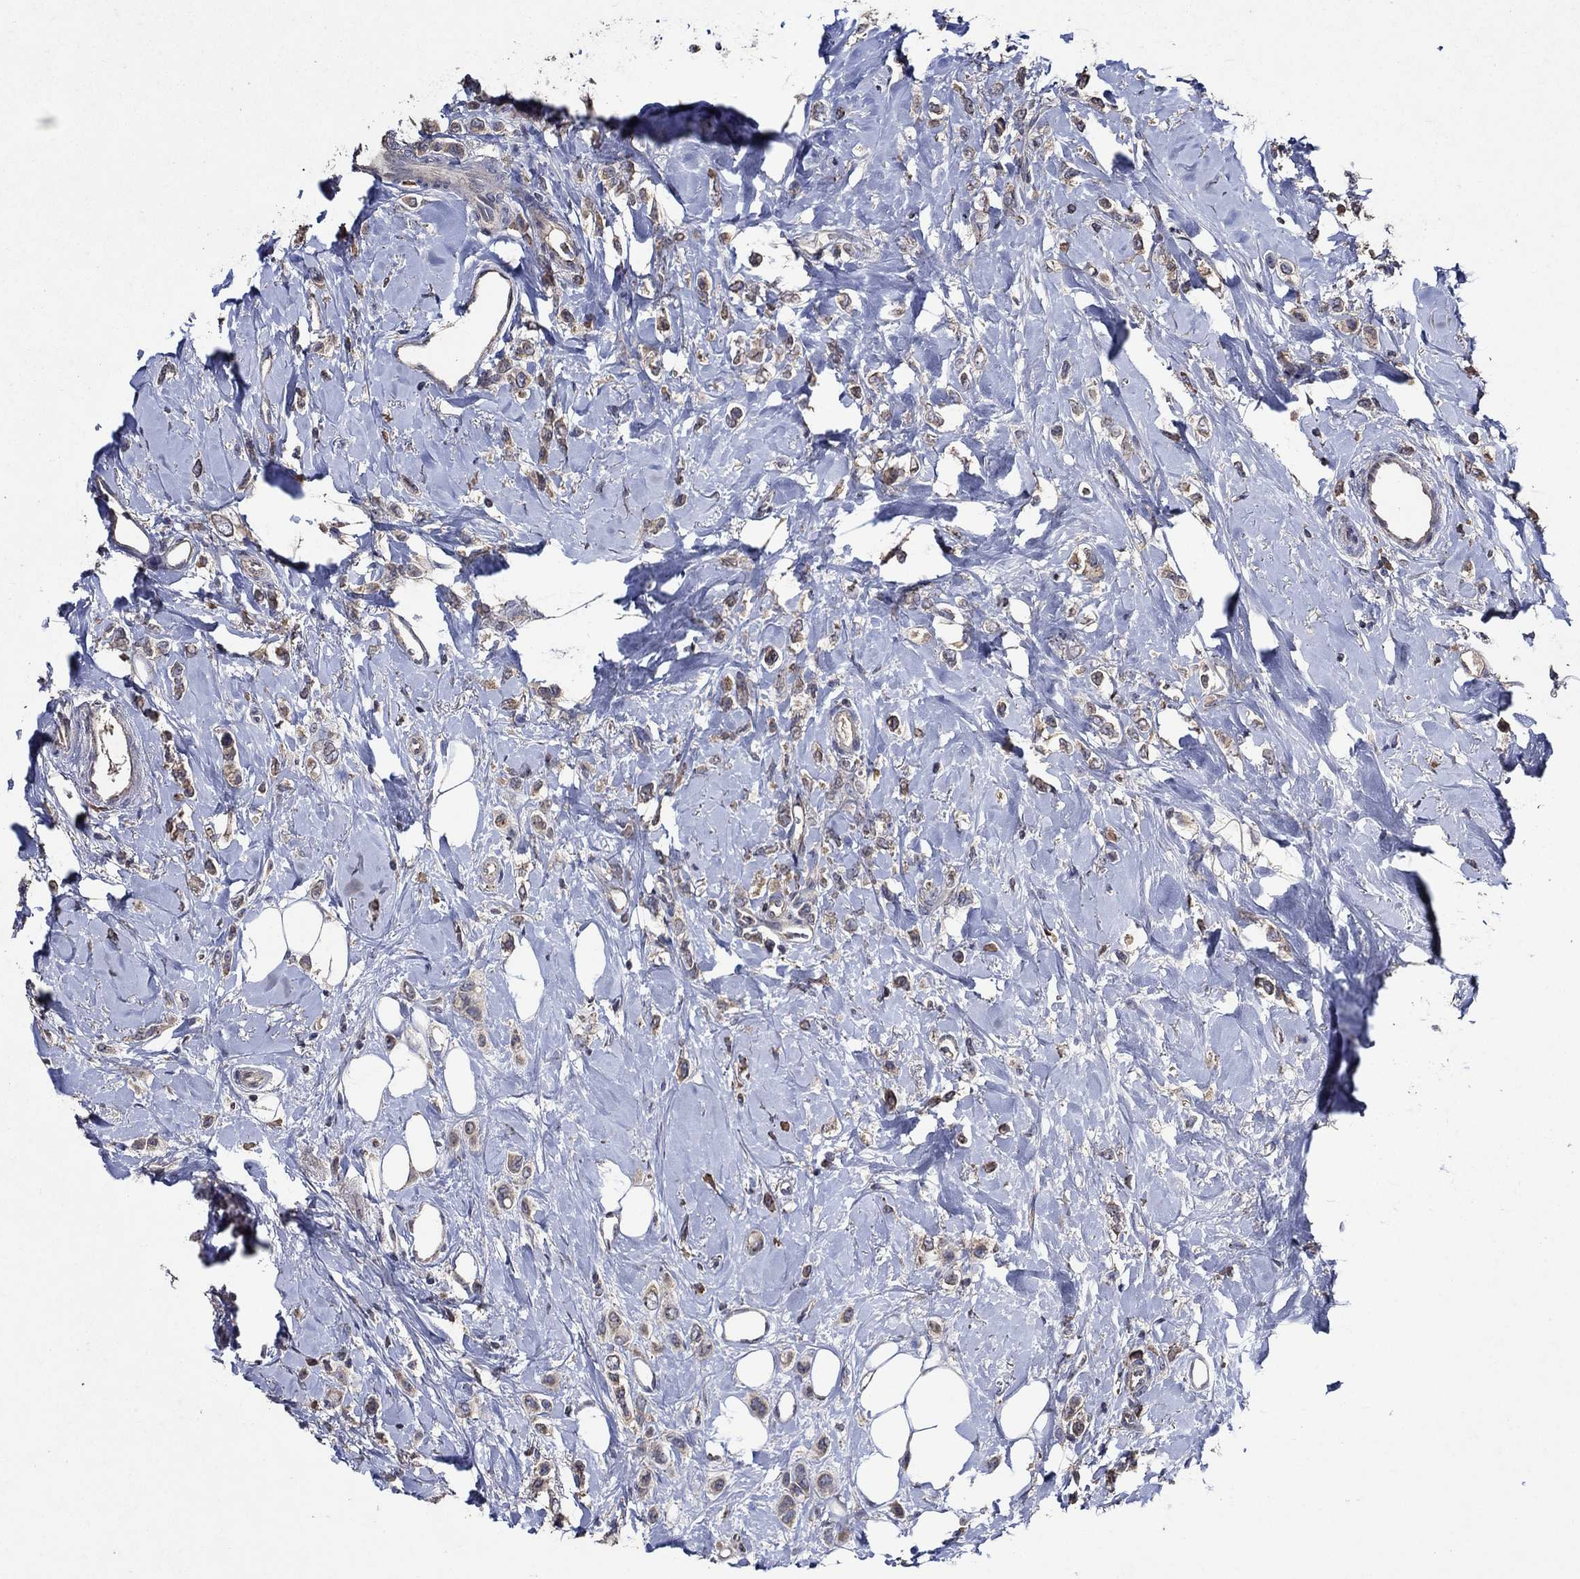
{"staining": {"intensity": "weak", "quantity": "25%-75%", "location": "cytoplasmic/membranous"}, "tissue": "breast cancer", "cell_type": "Tumor cells", "image_type": "cancer", "snomed": [{"axis": "morphology", "description": "Lobular carcinoma"}, {"axis": "topography", "description": "Breast"}], "caption": "Breast cancer stained with a protein marker displays weak staining in tumor cells.", "gene": "HAP1", "patient": {"sex": "female", "age": 66}}